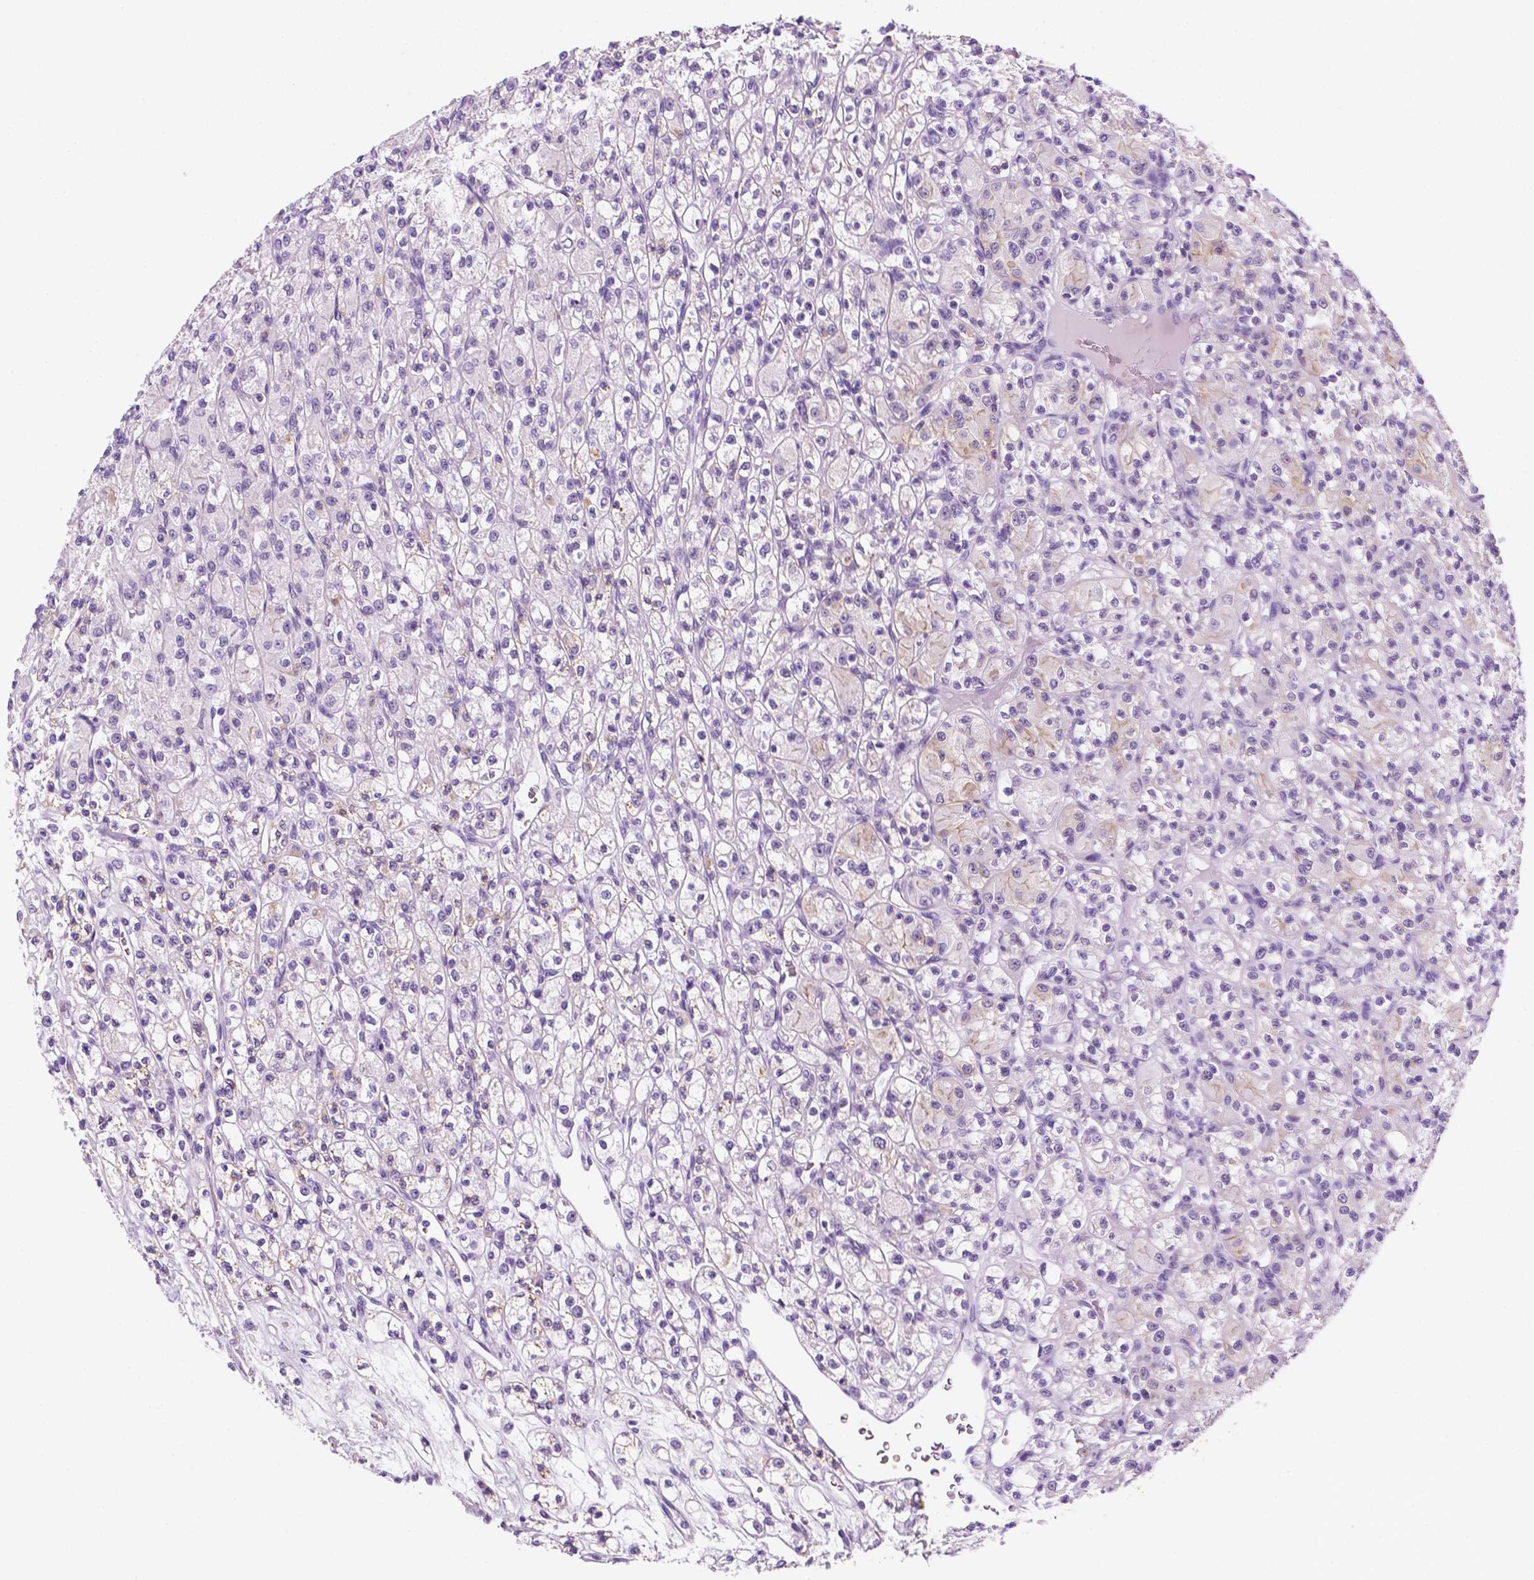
{"staining": {"intensity": "negative", "quantity": "none", "location": "none"}, "tissue": "renal cancer", "cell_type": "Tumor cells", "image_type": "cancer", "snomed": [{"axis": "morphology", "description": "Adenocarcinoma, NOS"}, {"axis": "topography", "description": "Kidney"}], "caption": "DAB (3,3'-diaminobenzidine) immunohistochemical staining of human adenocarcinoma (renal) reveals no significant expression in tumor cells. Brightfield microscopy of immunohistochemistry stained with DAB (3,3'-diaminobenzidine) (brown) and hematoxylin (blue), captured at high magnification.", "gene": "PPL", "patient": {"sex": "female", "age": 70}}